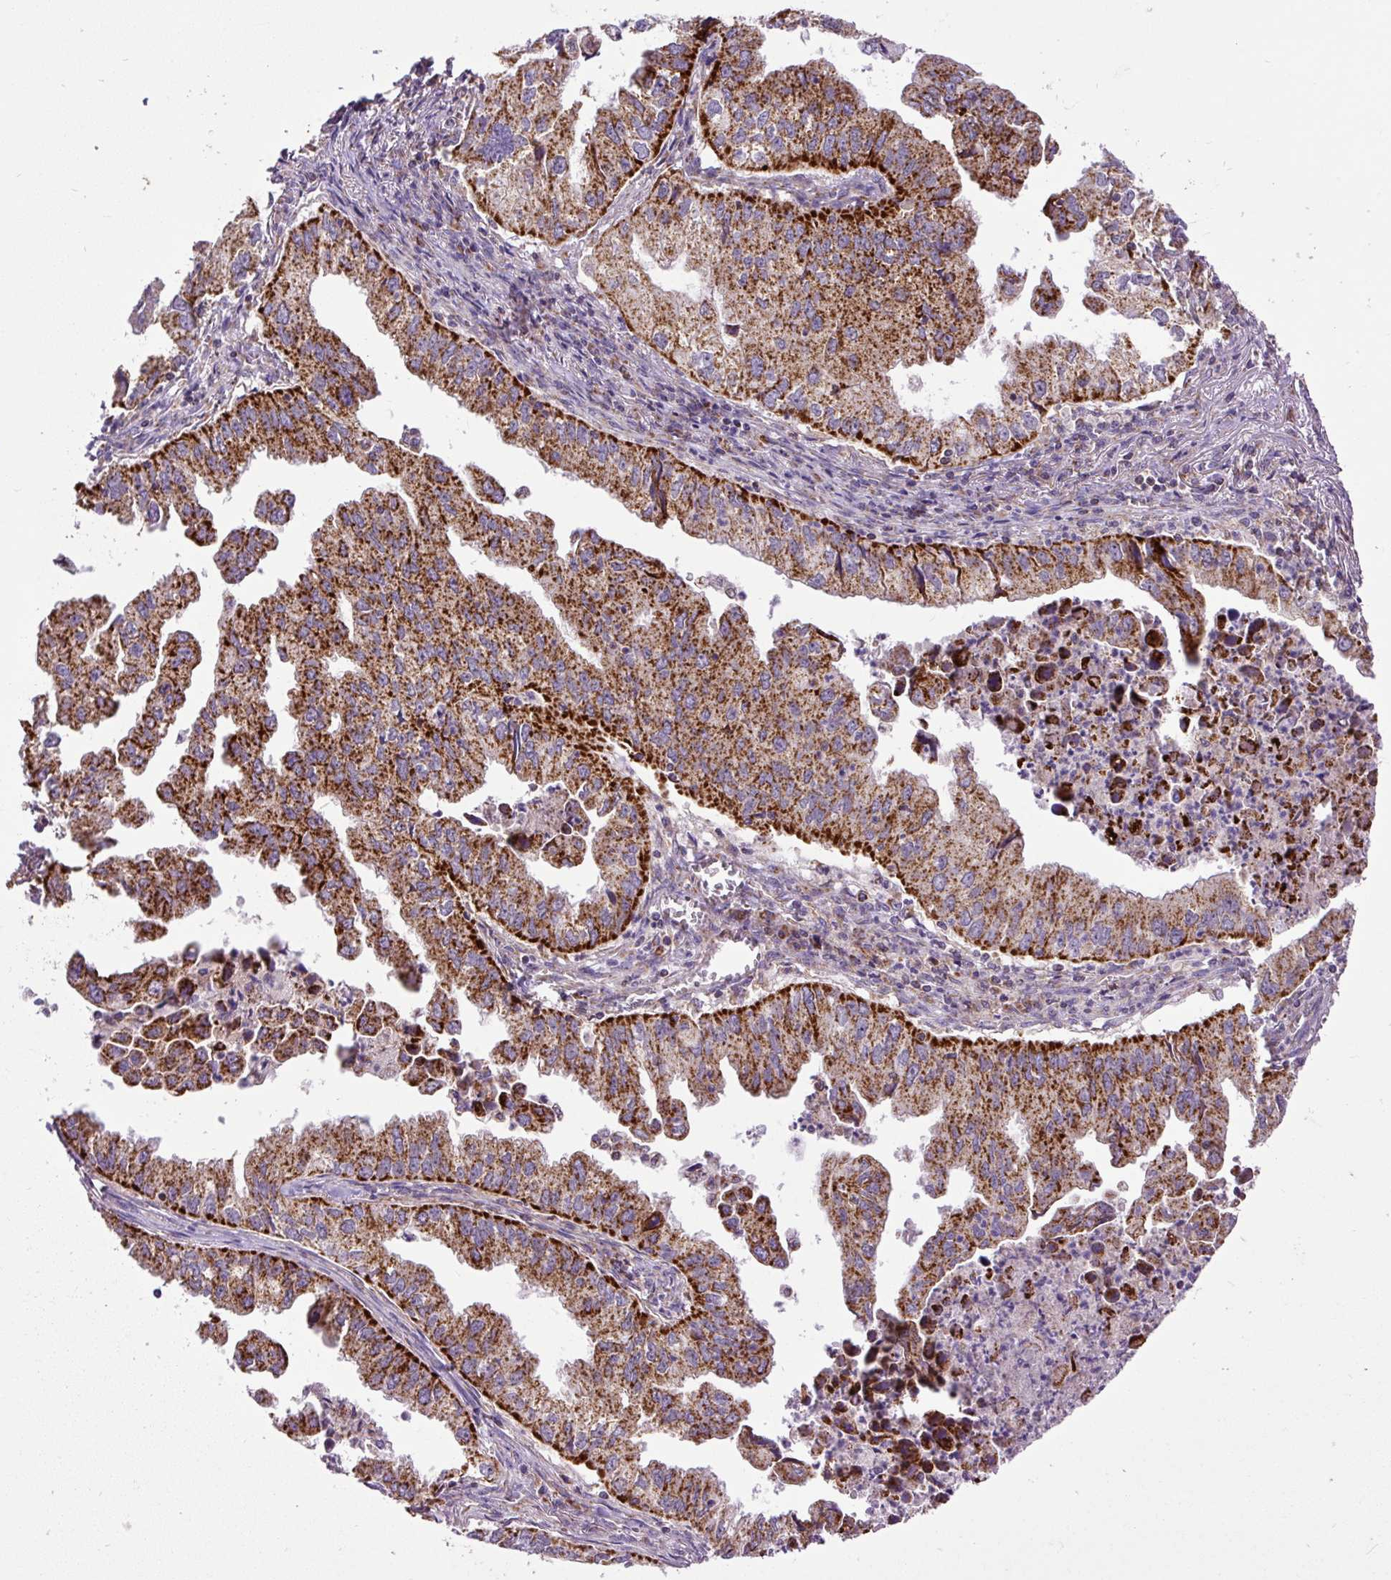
{"staining": {"intensity": "strong", "quantity": ">75%", "location": "cytoplasmic/membranous"}, "tissue": "lung cancer", "cell_type": "Tumor cells", "image_type": "cancer", "snomed": [{"axis": "morphology", "description": "Adenocarcinoma, NOS"}, {"axis": "topography", "description": "Lung"}], "caption": "Tumor cells demonstrate strong cytoplasmic/membranous expression in about >75% of cells in lung adenocarcinoma.", "gene": "TOMM40", "patient": {"sex": "male", "age": 48}}